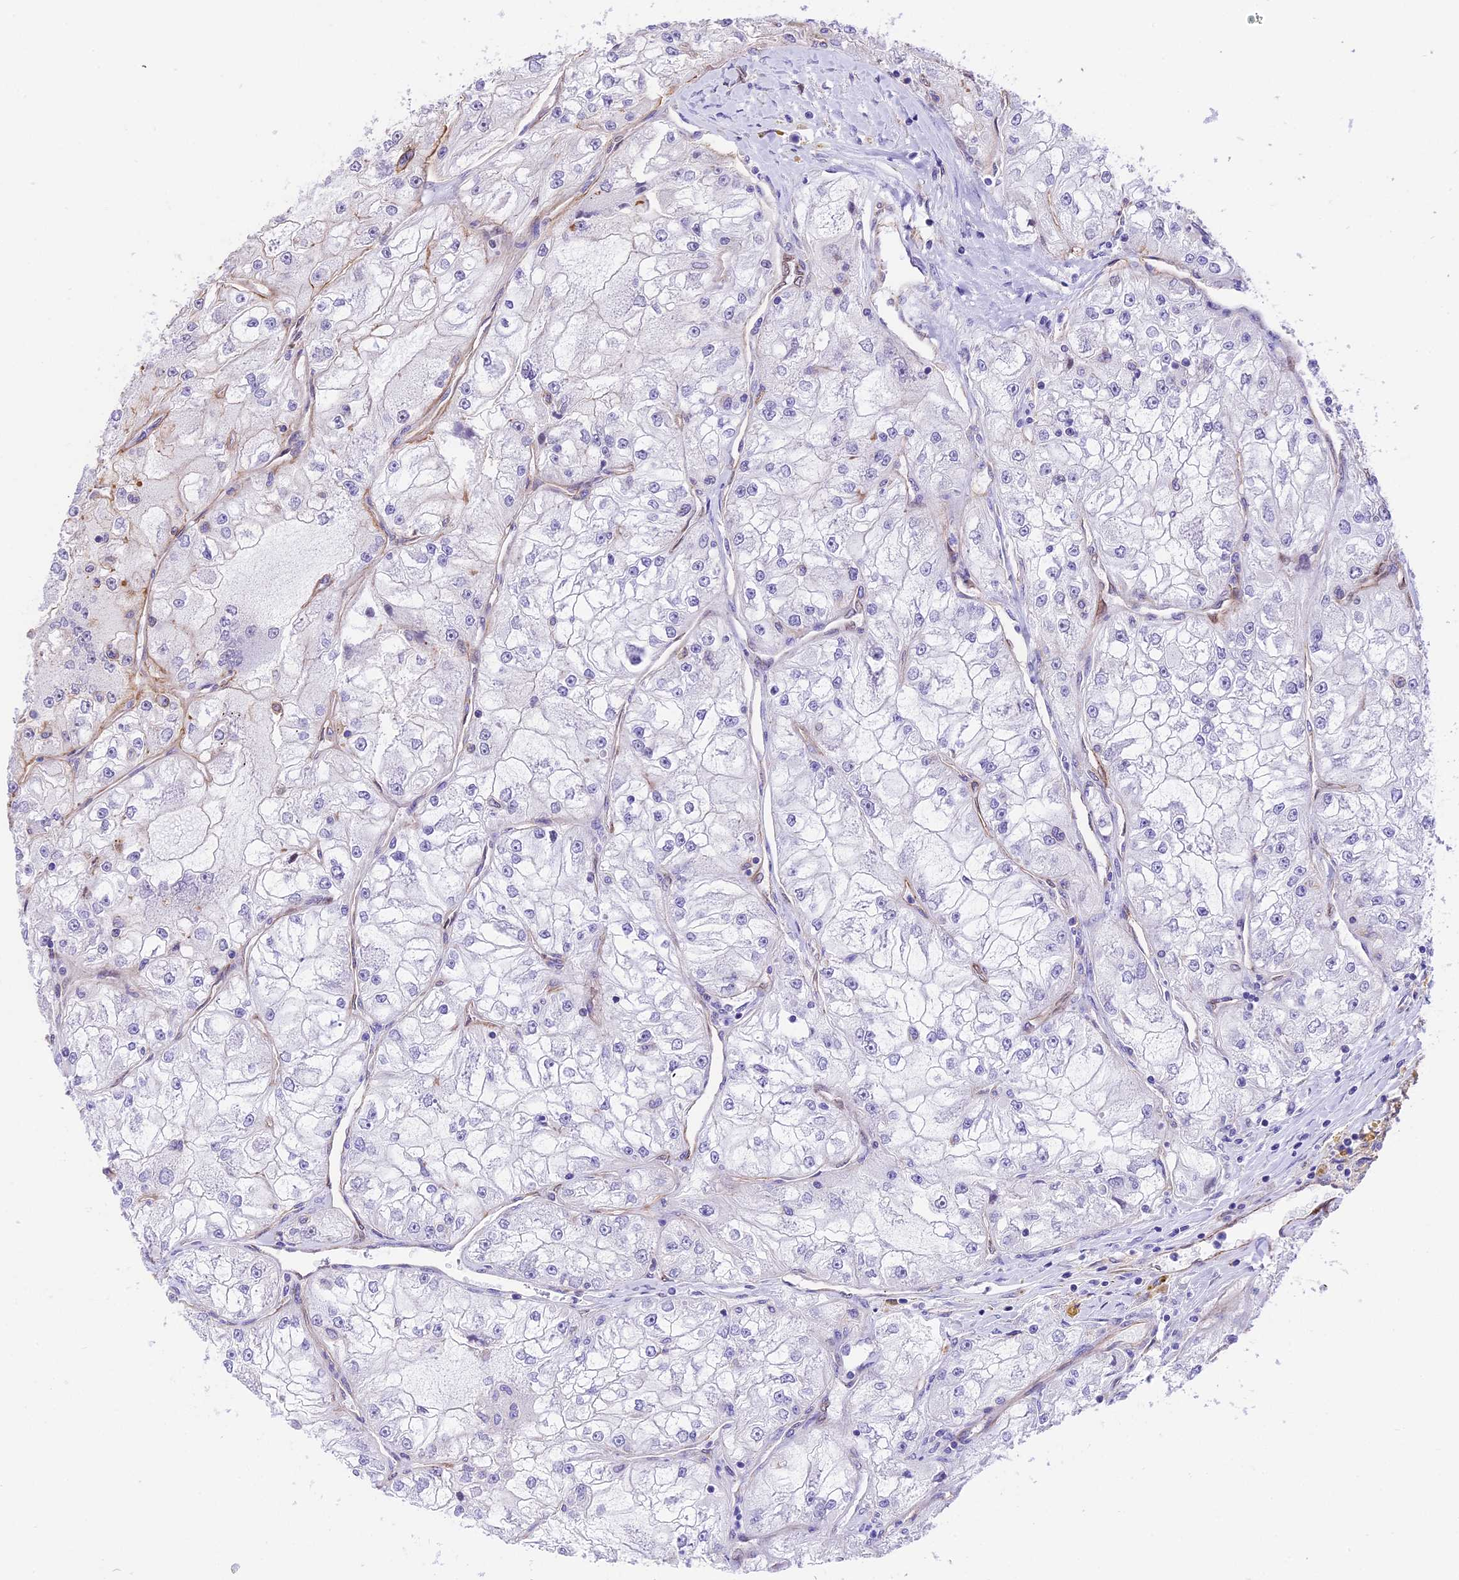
{"staining": {"intensity": "negative", "quantity": "none", "location": "none"}, "tissue": "renal cancer", "cell_type": "Tumor cells", "image_type": "cancer", "snomed": [{"axis": "morphology", "description": "Adenocarcinoma, NOS"}, {"axis": "topography", "description": "Kidney"}], "caption": "An immunohistochemistry (IHC) image of renal cancer is shown. There is no staining in tumor cells of renal cancer.", "gene": "R3HDM4", "patient": {"sex": "female", "age": 72}}